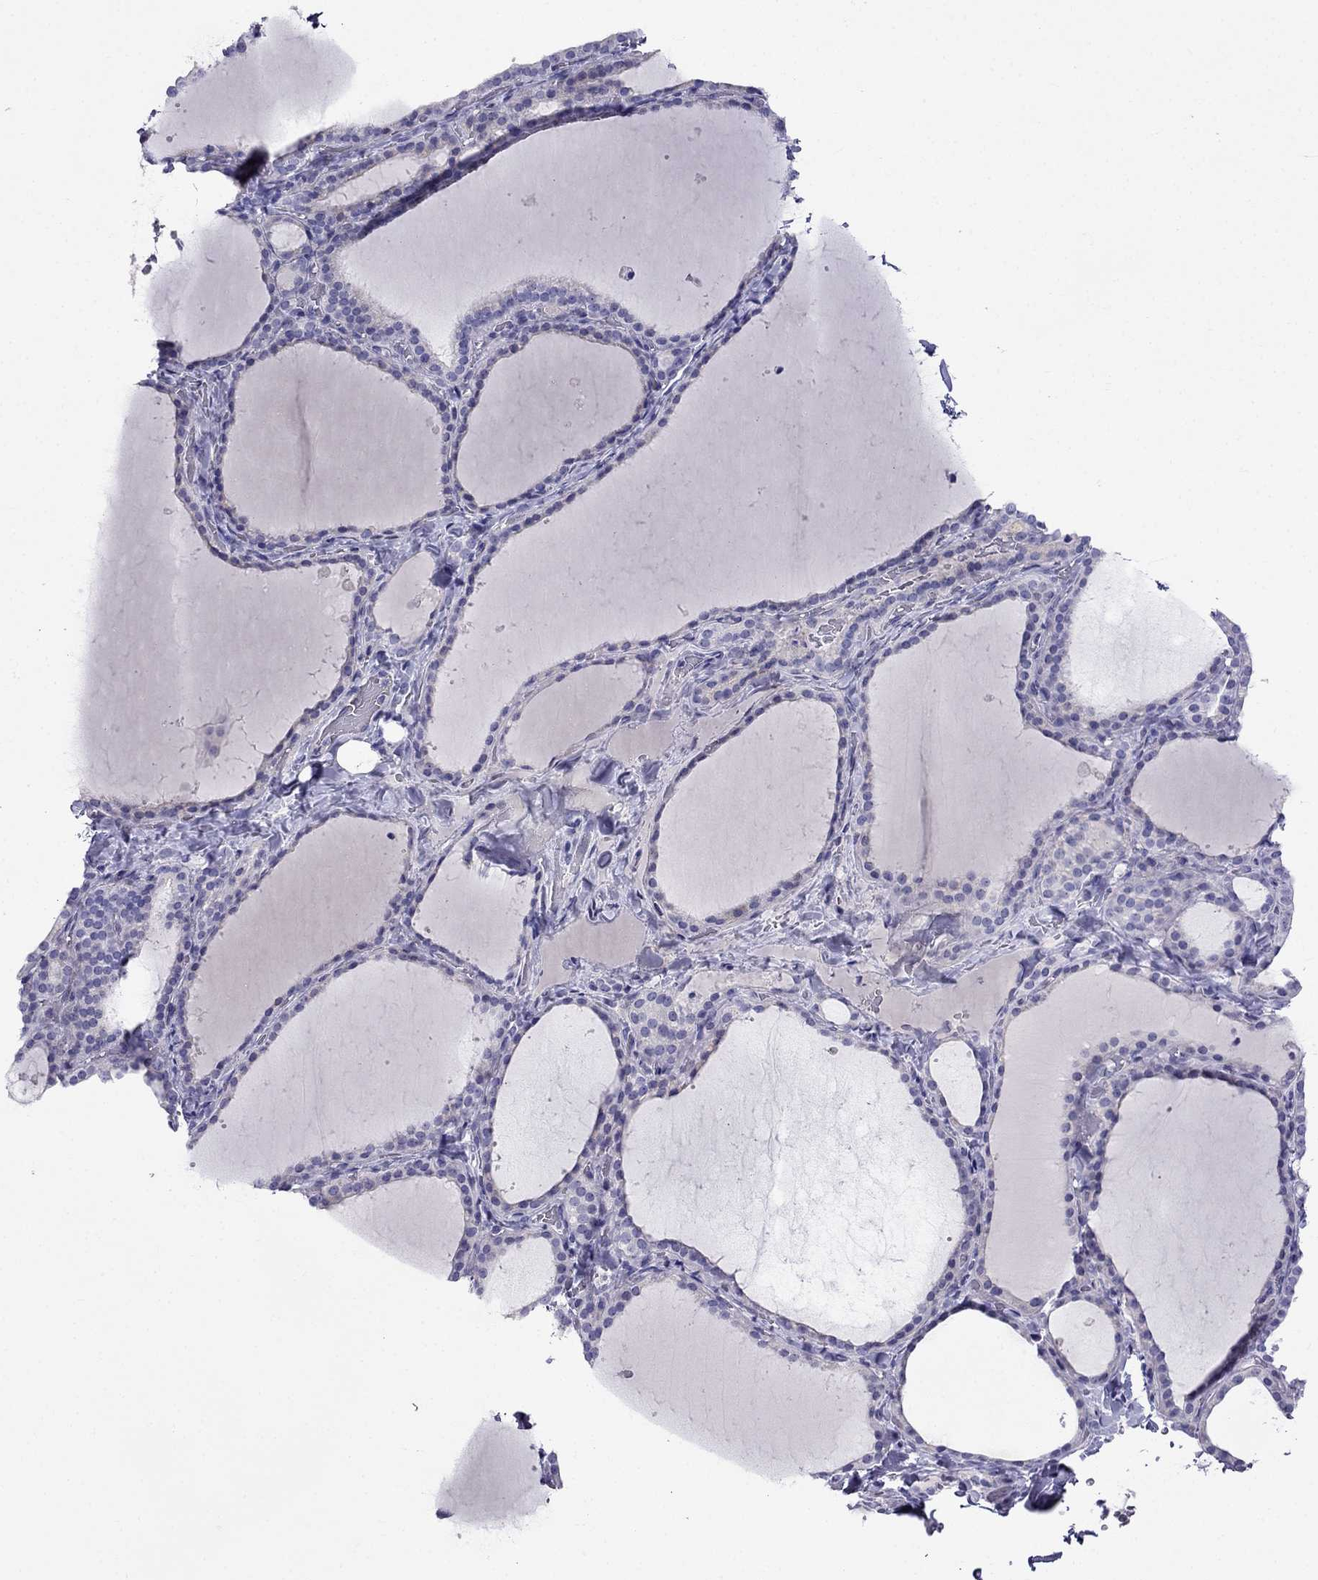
{"staining": {"intensity": "negative", "quantity": "none", "location": "none"}, "tissue": "thyroid gland", "cell_type": "Glandular cells", "image_type": "normal", "snomed": [{"axis": "morphology", "description": "Normal tissue, NOS"}, {"axis": "topography", "description": "Thyroid gland"}], "caption": "Immunohistochemical staining of unremarkable human thyroid gland reveals no significant staining in glandular cells.", "gene": "PATE1", "patient": {"sex": "female", "age": 22}}